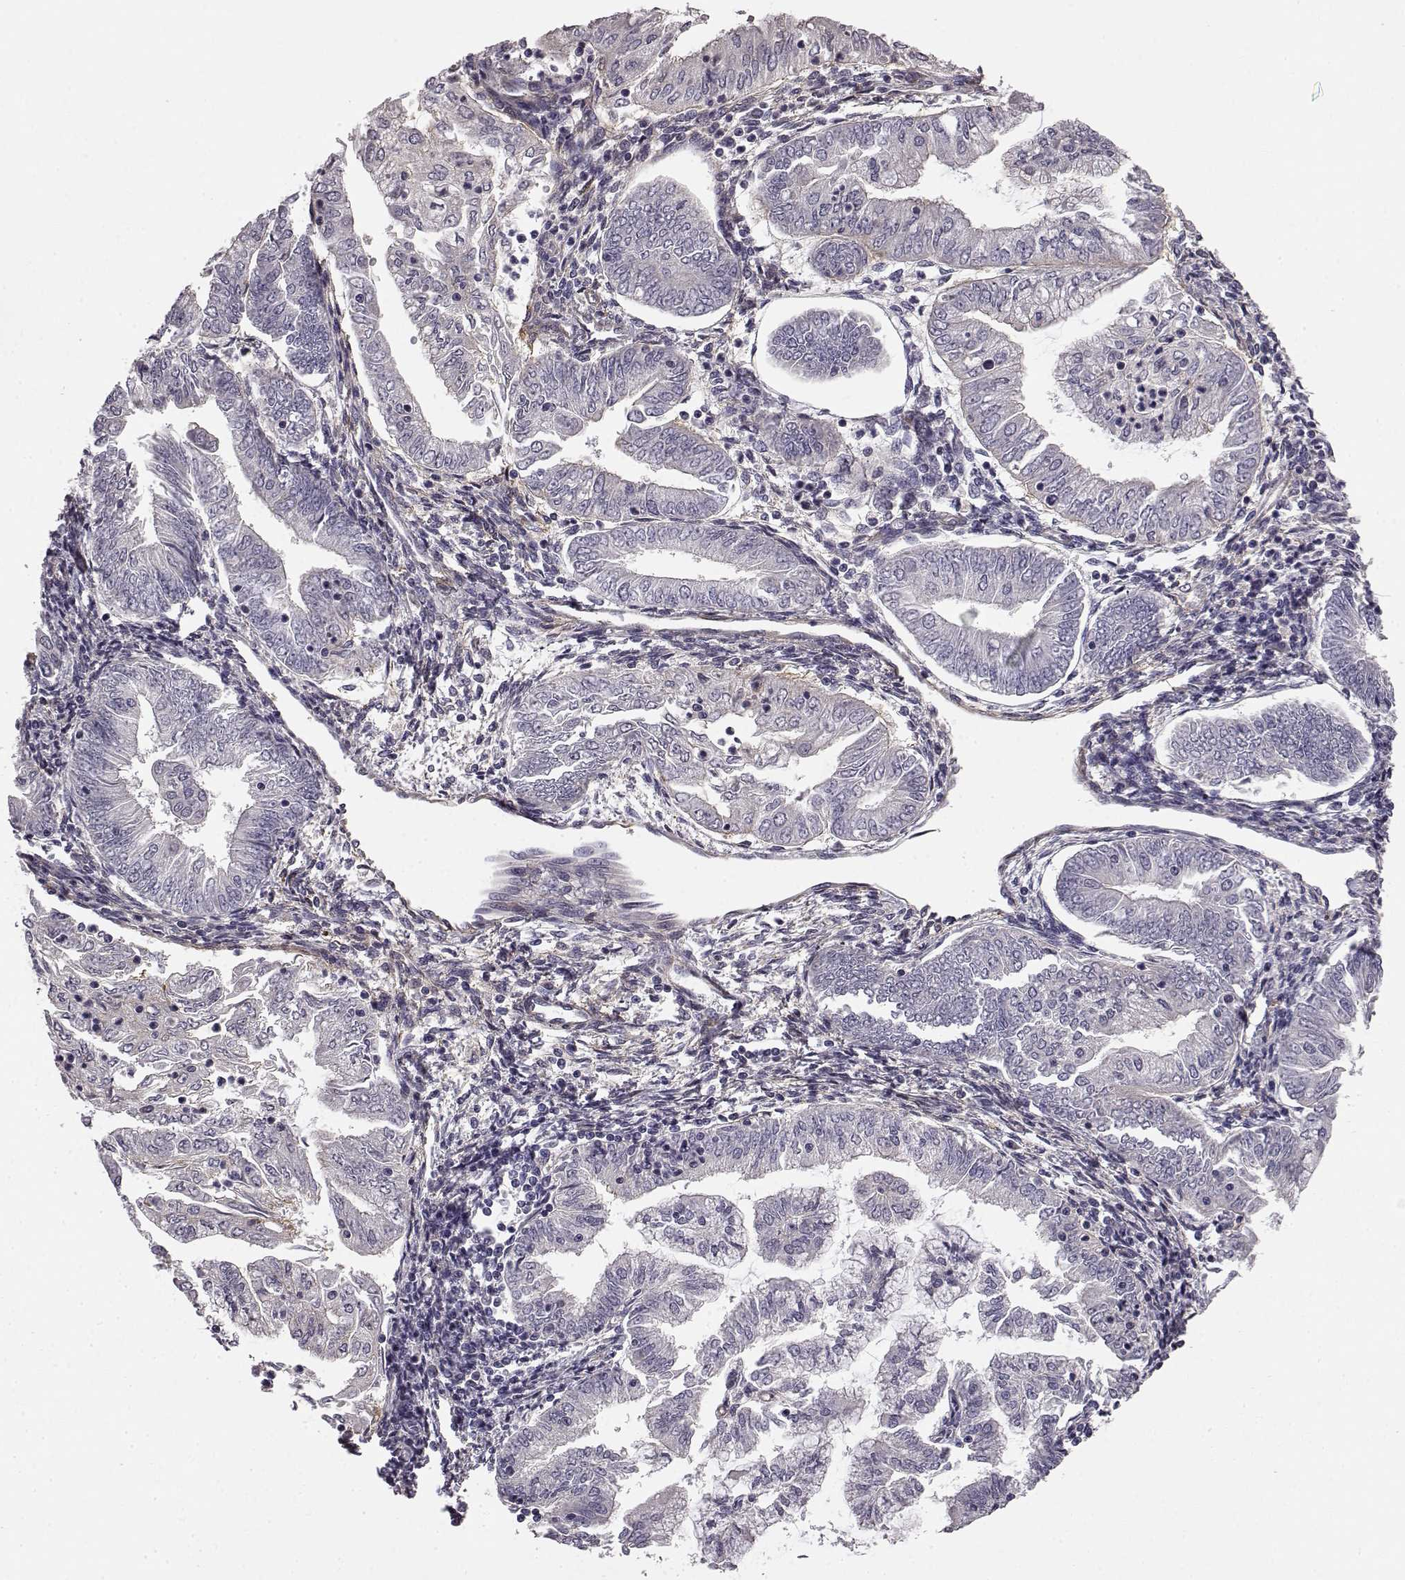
{"staining": {"intensity": "negative", "quantity": "none", "location": "none"}, "tissue": "endometrial cancer", "cell_type": "Tumor cells", "image_type": "cancer", "snomed": [{"axis": "morphology", "description": "Adenocarcinoma, NOS"}, {"axis": "topography", "description": "Endometrium"}], "caption": "Protein analysis of endometrial adenocarcinoma demonstrates no significant staining in tumor cells.", "gene": "KRT85", "patient": {"sex": "female", "age": 55}}